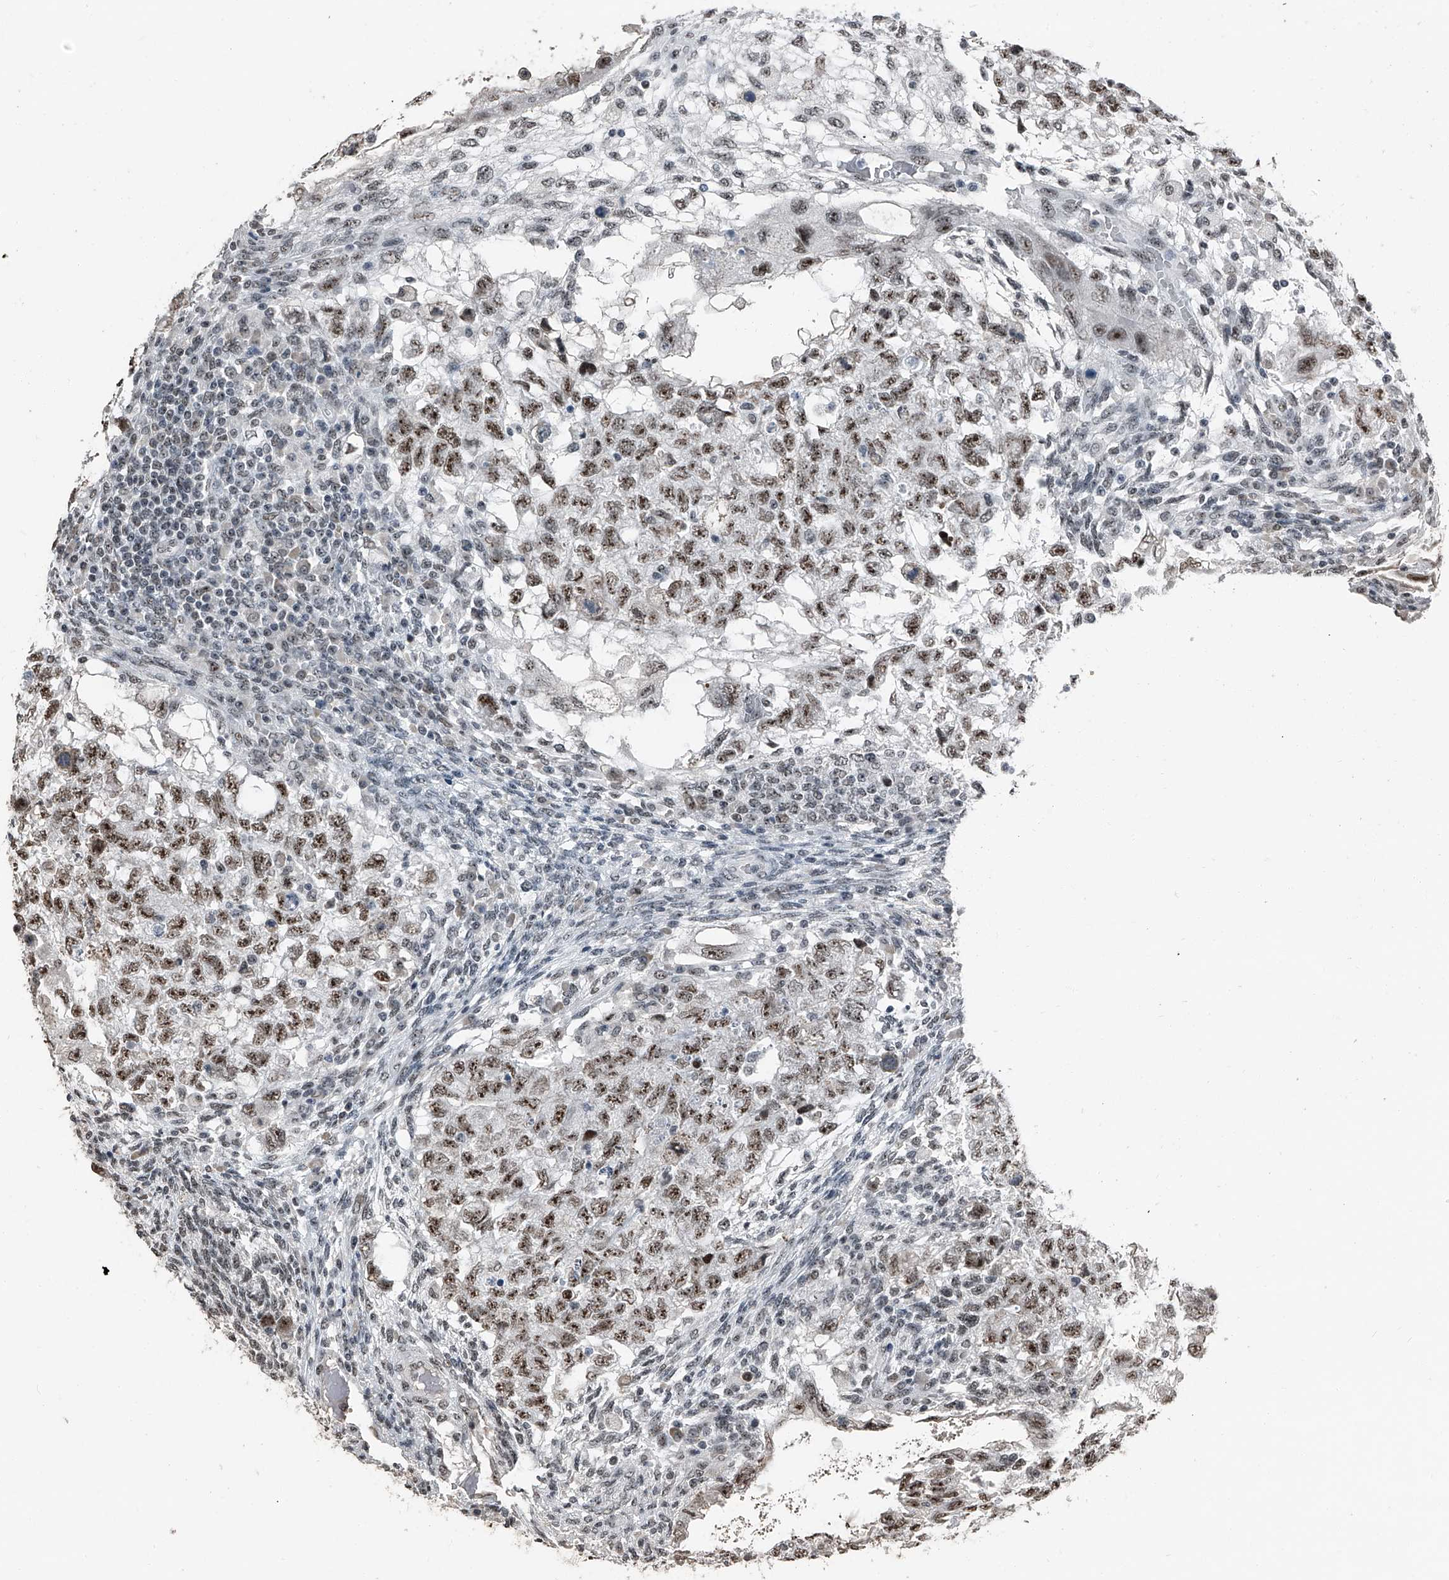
{"staining": {"intensity": "moderate", "quantity": ">75%", "location": "nuclear"}, "tissue": "testis cancer", "cell_type": "Tumor cells", "image_type": "cancer", "snomed": [{"axis": "morphology", "description": "Normal tissue, NOS"}, {"axis": "morphology", "description": "Carcinoma, Embryonal, NOS"}, {"axis": "topography", "description": "Testis"}], "caption": "An image showing moderate nuclear positivity in about >75% of tumor cells in testis cancer (embryonal carcinoma), as visualized by brown immunohistochemical staining.", "gene": "TCOF1", "patient": {"sex": "male", "age": 36}}